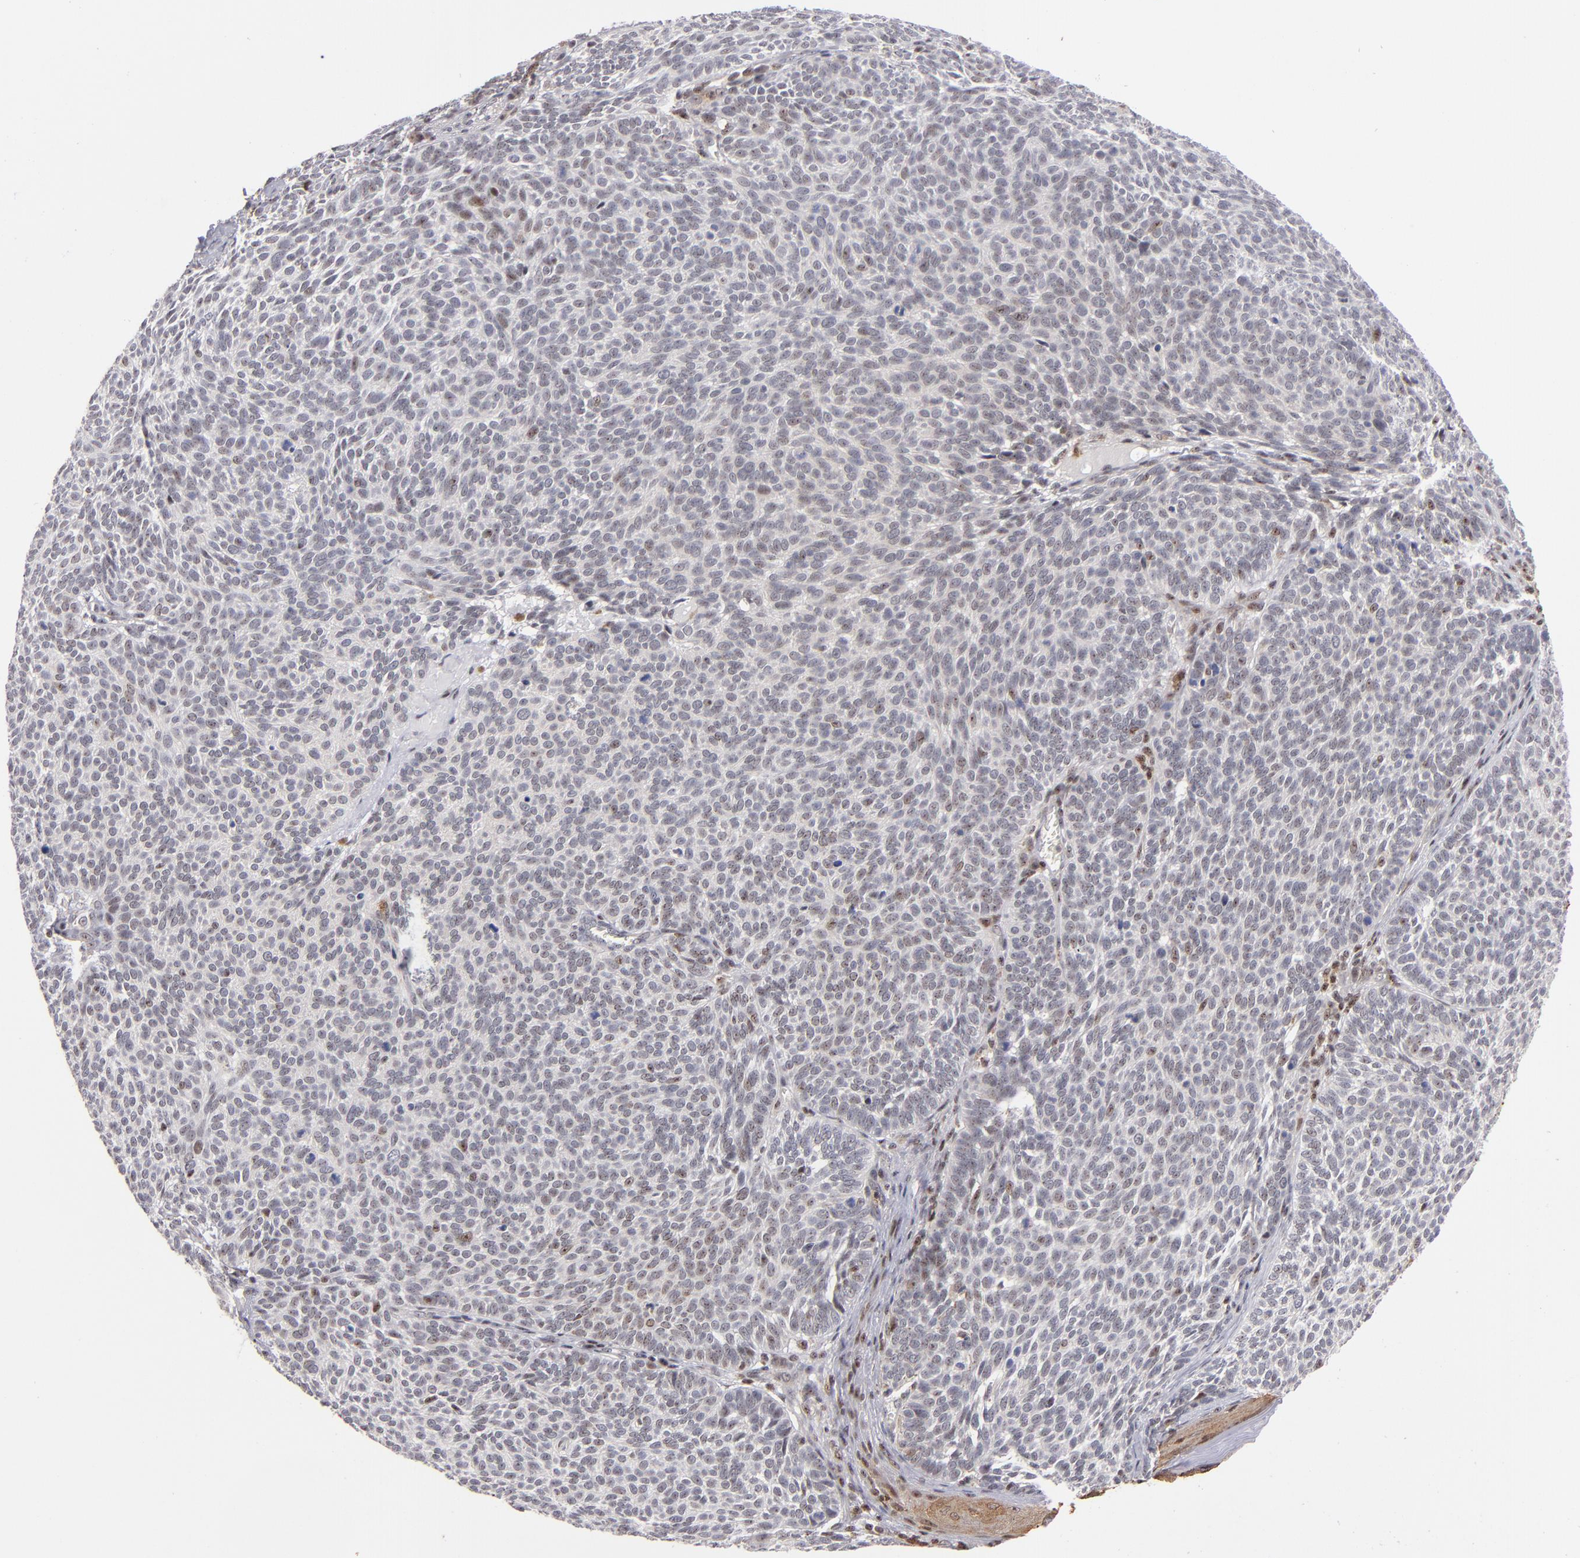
{"staining": {"intensity": "weak", "quantity": "<25%", "location": "nuclear"}, "tissue": "skin cancer", "cell_type": "Tumor cells", "image_type": "cancer", "snomed": [{"axis": "morphology", "description": "Basal cell carcinoma"}, {"axis": "topography", "description": "Skin"}], "caption": "Immunohistochemistry of basal cell carcinoma (skin) shows no staining in tumor cells. Nuclei are stained in blue.", "gene": "PCNX4", "patient": {"sex": "male", "age": 63}}